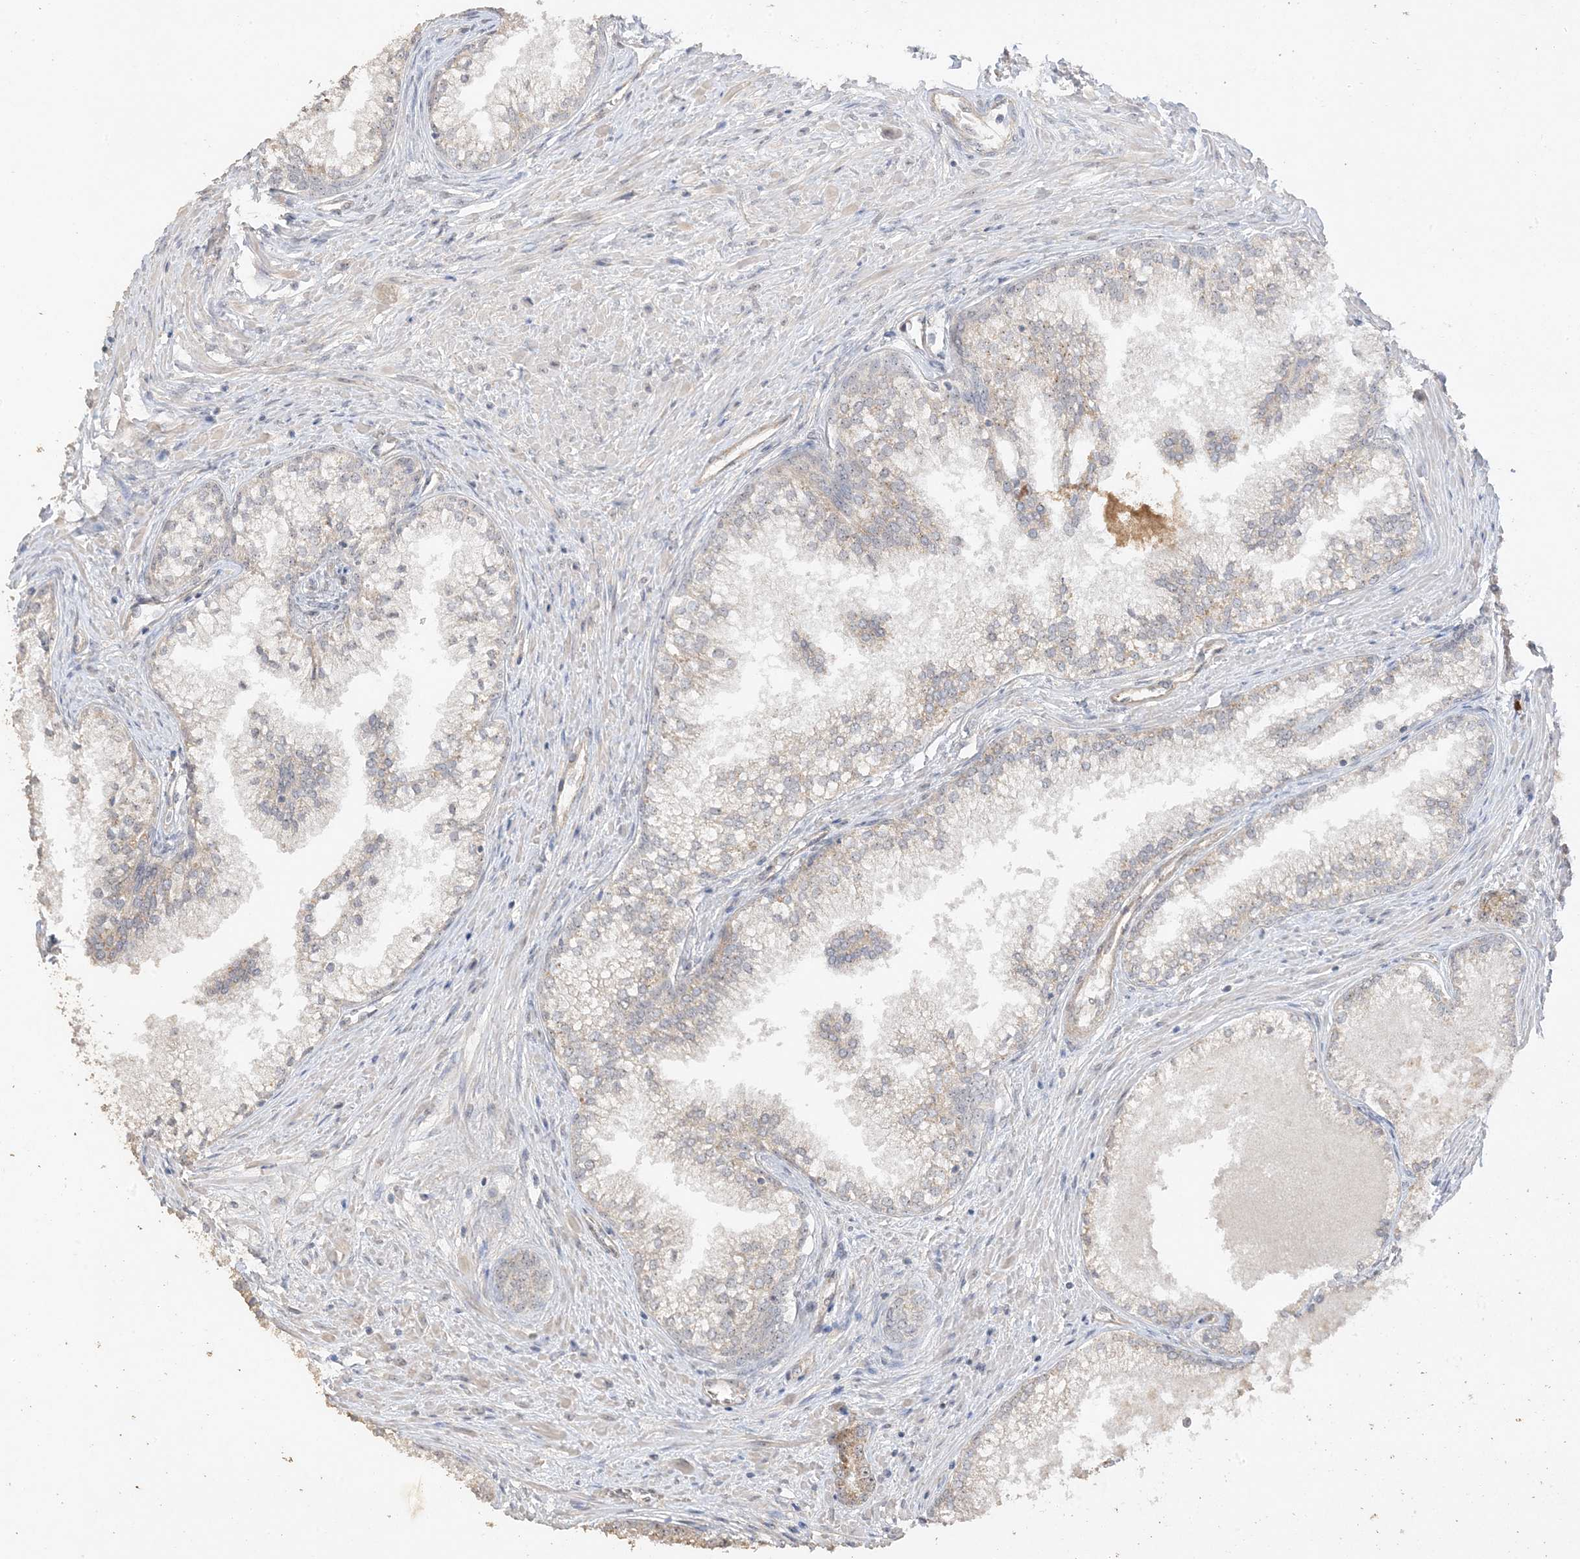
{"staining": {"intensity": "weak", "quantity": "<25%", "location": "nuclear"}, "tissue": "prostate cancer", "cell_type": "Tumor cells", "image_type": "cancer", "snomed": [{"axis": "morphology", "description": "Adenocarcinoma, High grade"}, {"axis": "topography", "description": "Prostate"}], "caption": "Photomicrograph shows no significant protein expression in tumor cells of prostate cancer. (Immunohistochemistry (ihc), brightfield microscopy, high magnification).", "gene": "DDX18", "patient": {"sex": "male", "age": 69}}